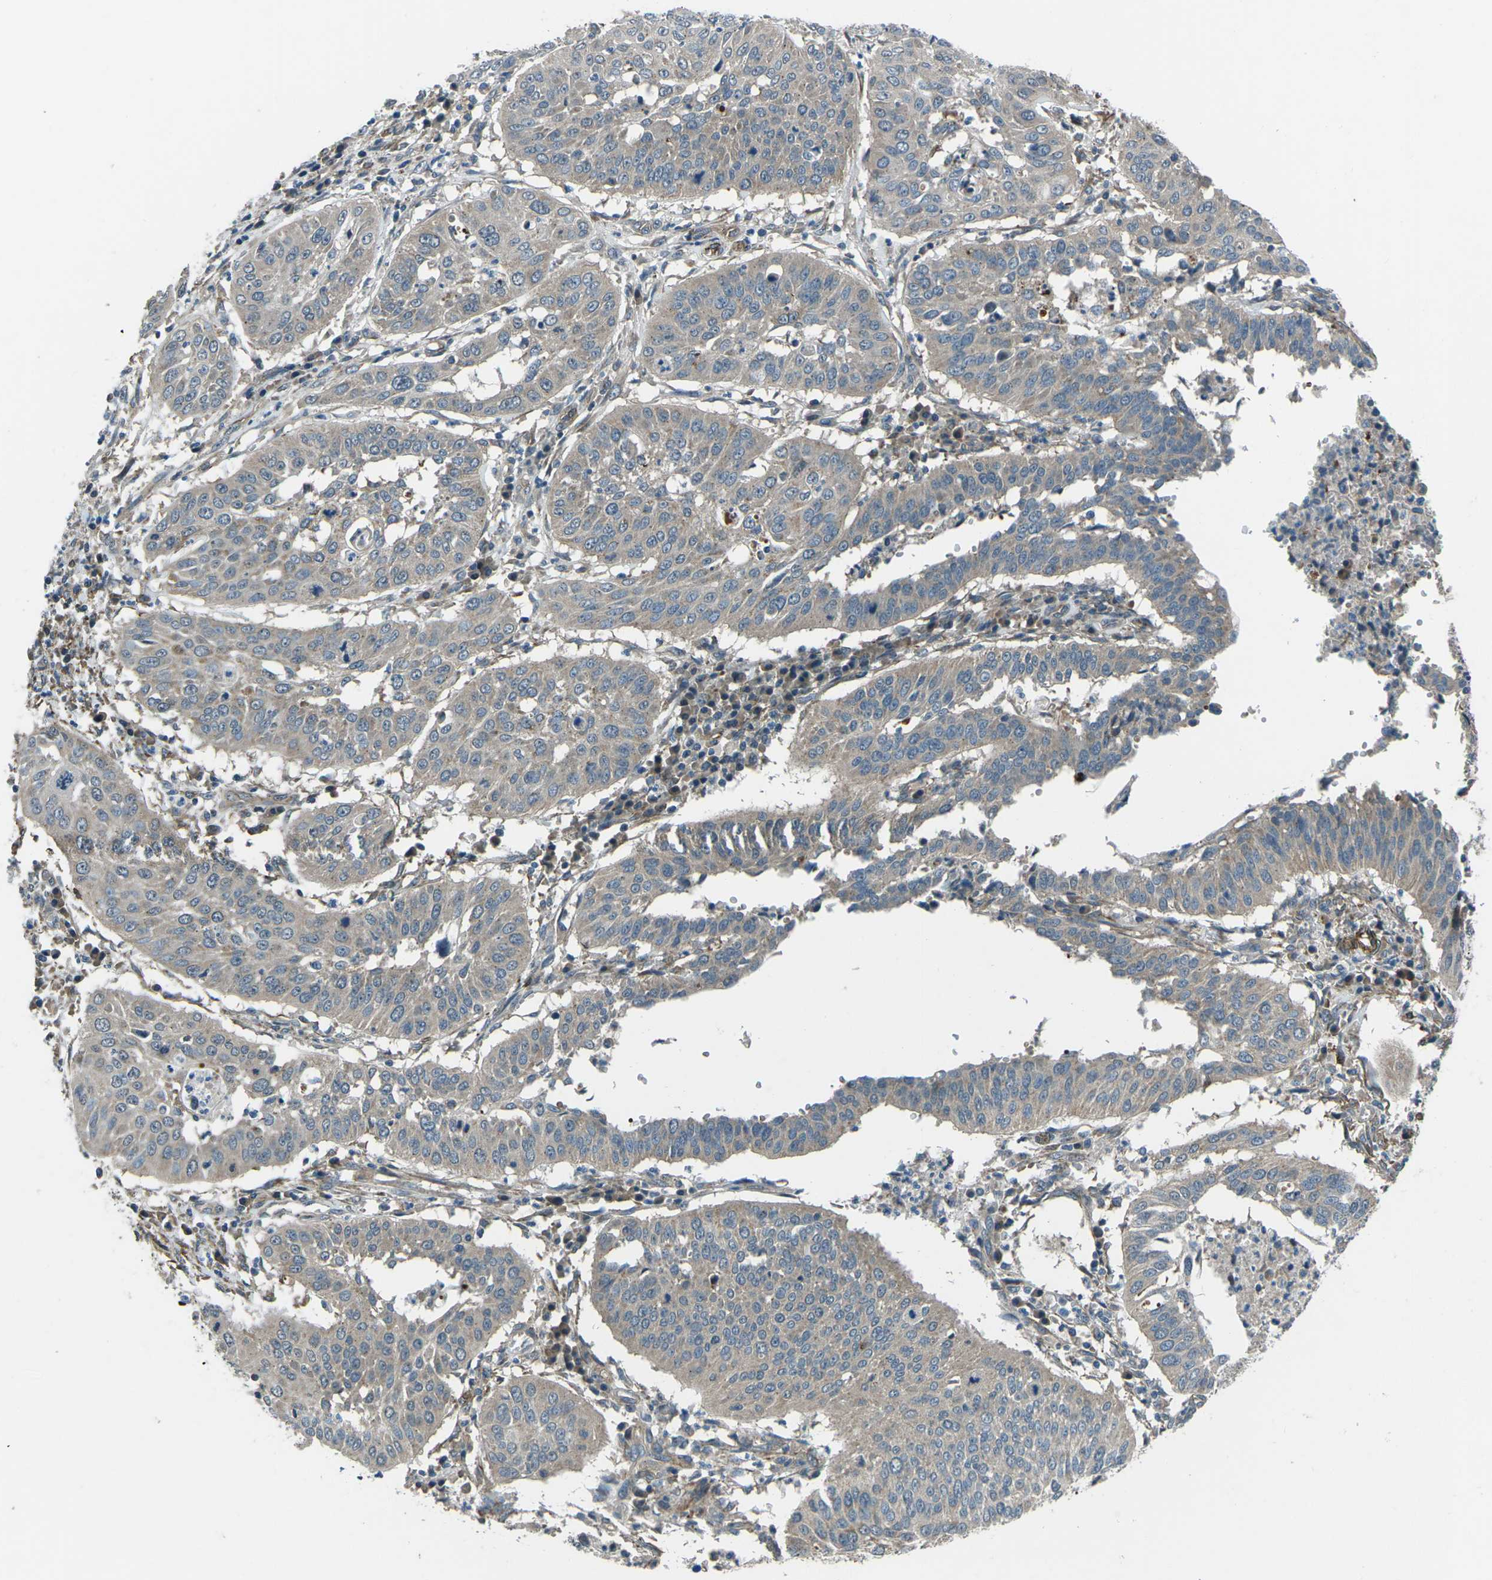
{"staining": {"intensity": "weak", "quantity": "<25%", "location": "cytoplasmic/membranous"}, "tissue": "cervical cancer", "cell_type": "Tumor cells", "image_type": "cancer", "snomed": [{"axis": "morphology", "description": "Normal tissue, NOS"}, {"axis": "morphology", "description": "Squamous cell carcinoma, NOS"}, {"axis": "topography", "description": "Cervix"}], "caption": "DAB (3,3'-diaminobenzidine) immunohistochemical staining of human cervical squamous cell carcinoma reveals no significant staining in tumor cells. (DAB immunohistochemistry (IHC), high magnification).", "gene": "AFAP1", "patient": {"sex": "female", "age": 39}}